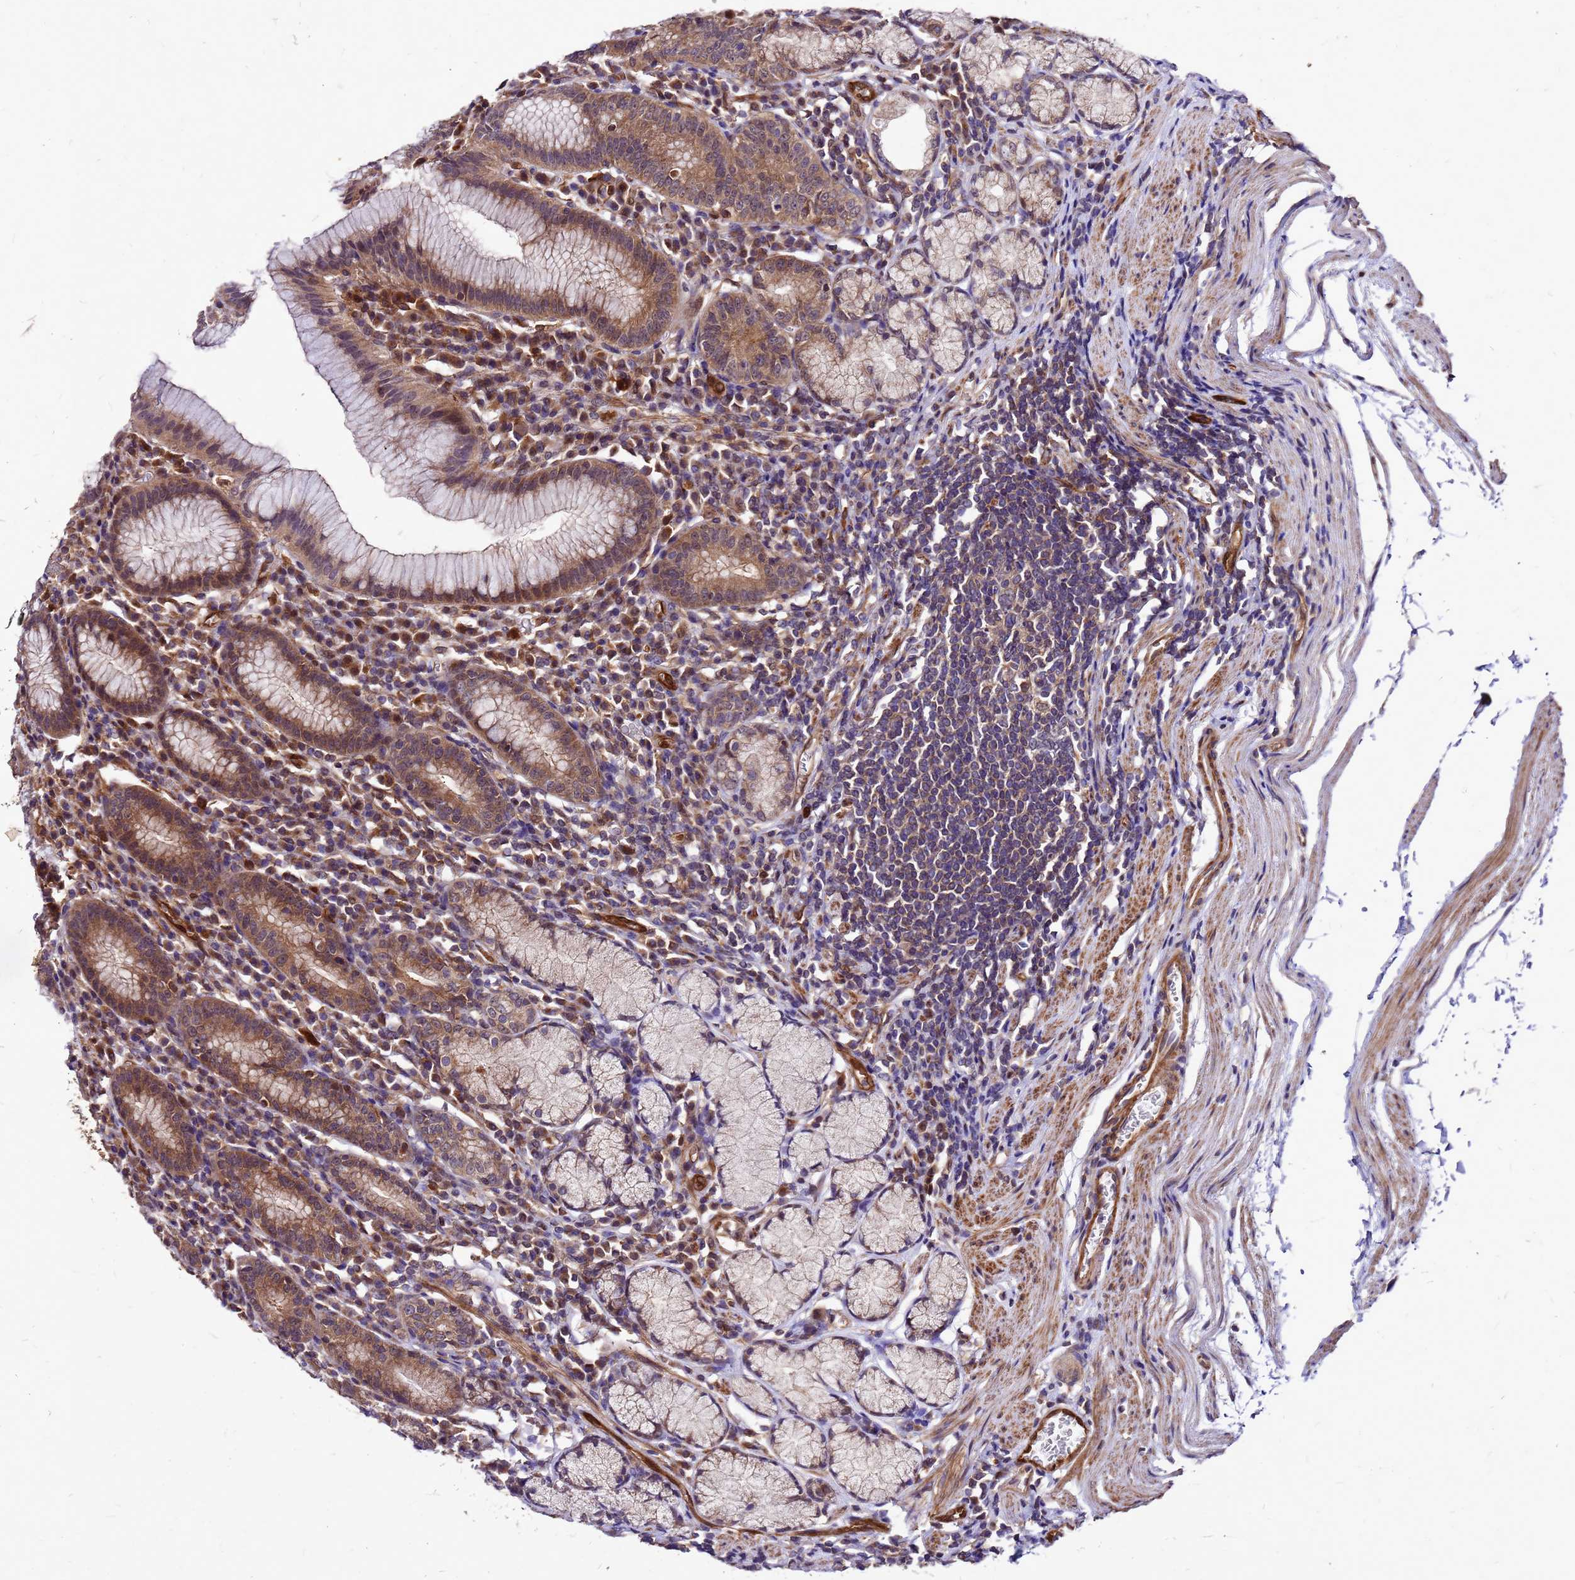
{"staining": {"intensity": "moderate", "quantity": ">75%", "location": "cytoplasmic/membranous"}, "tissue": "stomach", "cell_type": "Glandular cells", "image_type": "normal", "snomed": [{"axis": "morphology", "description": "Normal tissue, NOS"}, {"axis": "topography", "description": "Stomach"}], "caption": "This micrograph exhibits benign stomach stained with immunohistochemistry (IHC) to label a protein in brown. The cytoplasmic/membranous of glandular cells show moderate positivity for the protein. Nuclei are counter-stained blue.", "gene": "DUSP23", "patient": {"sex": "male", "age": 55}}